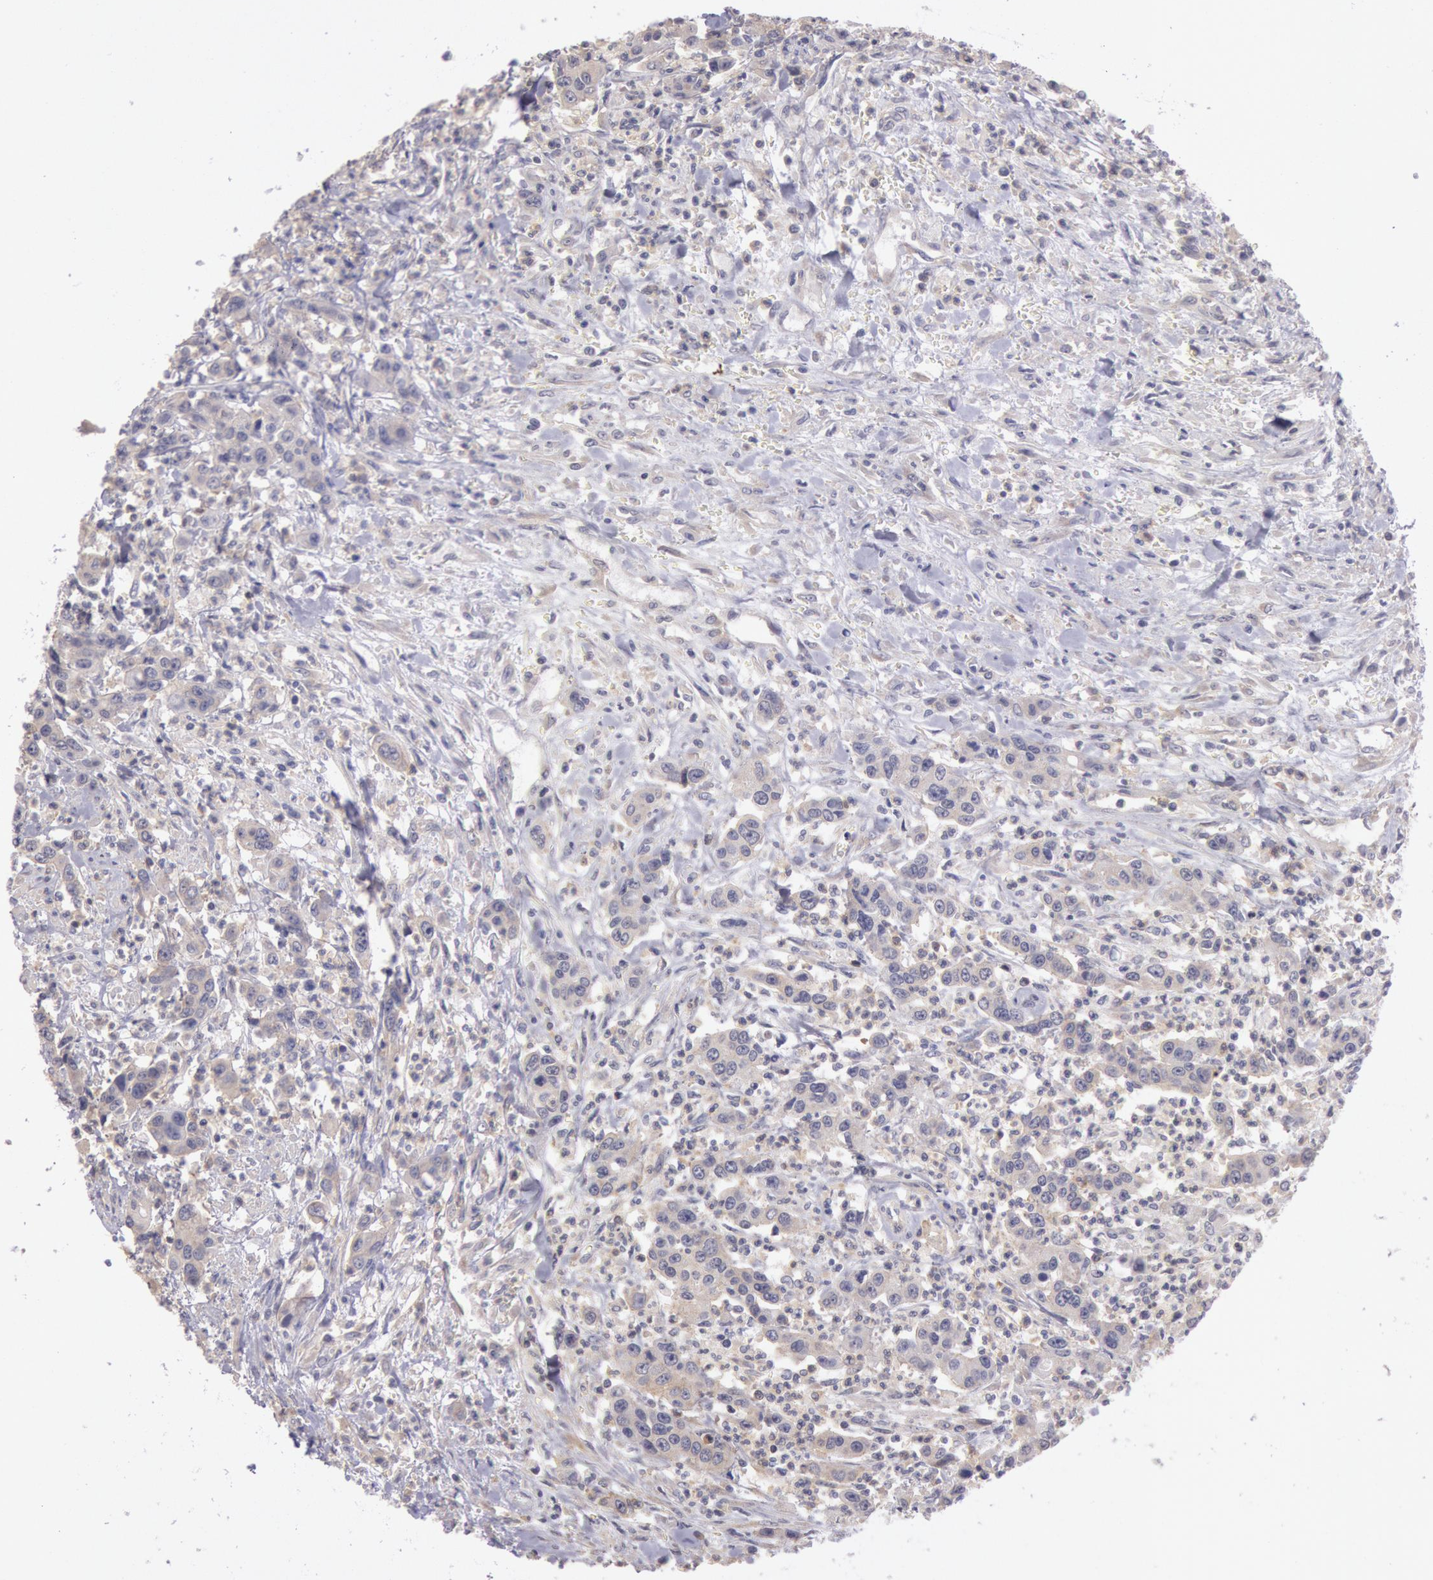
{"staining": {"intensity": "weak", "quantity": ">75%", "location": "cytoplasmic/membranous"}, "tissue": "urothelial cancer", "cell_type": "Tumor cells", "image_type": "cancer", "snomed": [{"axis": "morphology", "description": "Urothelial carcinoma, High grade"}, {"axis": "topography", "description": "Urinary bladder"}], "caption": "A brown stain highlights weak cytoplasmic/membranous expression of a protein in human high-grade urothelial carcinoma tumor cells.", "gene": "NMT2", "patient": {"sex": "male", "age": 86}}